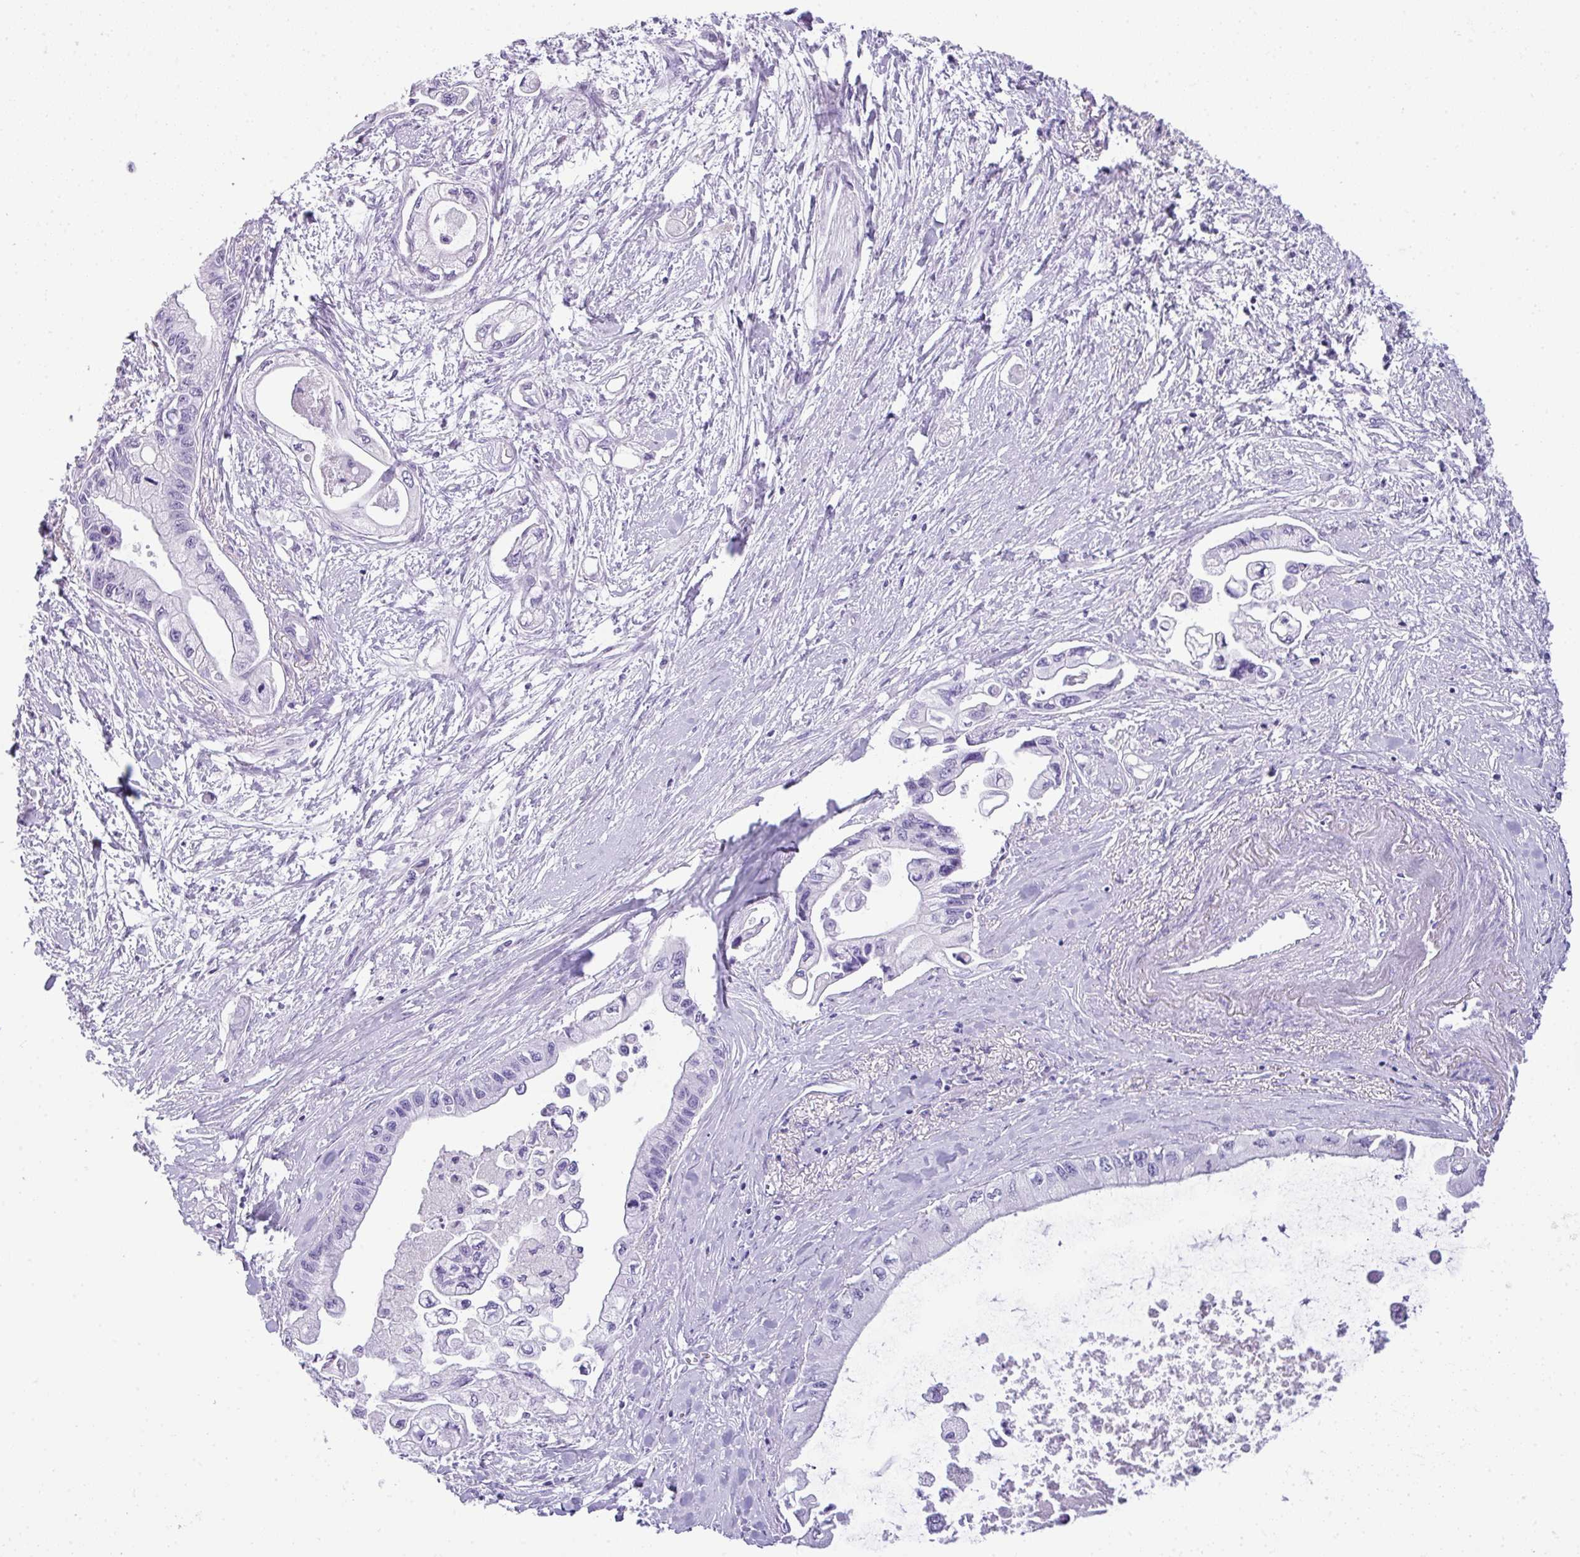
{"staining": {"intensity": "negative", "quantity": "none", "location": "none"}, "tissue": "pancreatic cancer", "cell_type": "Tumor cells", "image_type": "cancer", "snomed": [{"axis": "morphology", "description": "Adenocarcinoma, NOS"}, {"axis": "topography", "description": "Pancreas"}], "caption": "IHC image of neoplastic tissue: human pancreatic cancer (adenocarcinoma) stained with DAB shows no significant protein expression in tumor cells.", "gene": "TNP1", "patient": {"sex": "male", "age": 61}}